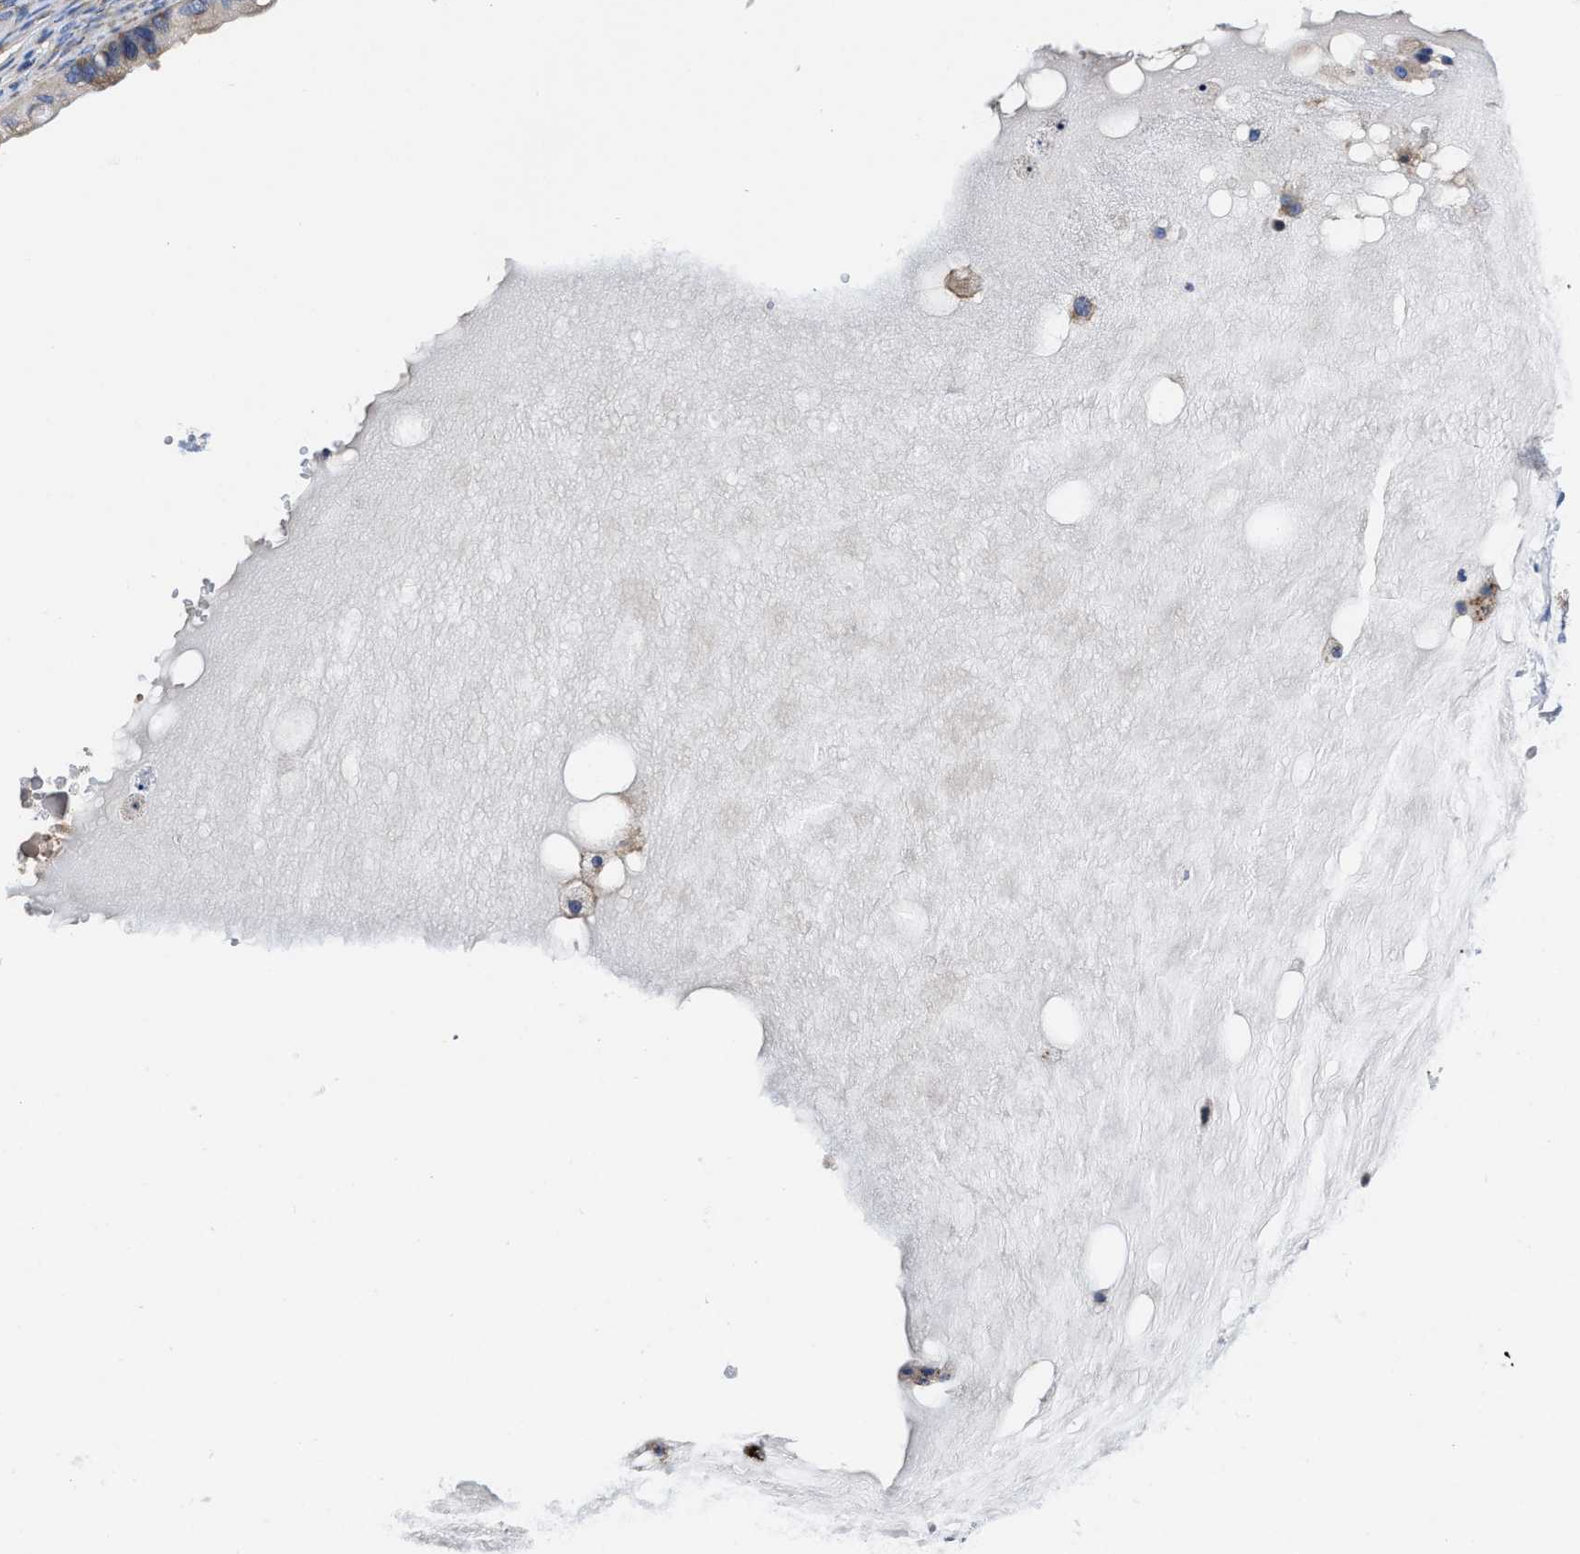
{"staining": {"intensity": "weak", "quantity": "<25%", "location": "cytoplasmic/membranous"}, "tissue": "ovarian cancer", "cell_type": "Tumor cells", "image_type": "cancer", "snomed": [{"axis": "morphology", "description": "Cystadenocarcinoma, mucinous, NOS"}, {"axis": "topography", "description": "Ovary"}], "caption": "This is a photomicrograph of immunohistochemistry (IHC) staining of mucinous cystadenocarcinoma (ovarian), which shows no positivity in tumor cells.", "gene": "YARS1", "patient": {"sex": "female", "age": 57}}